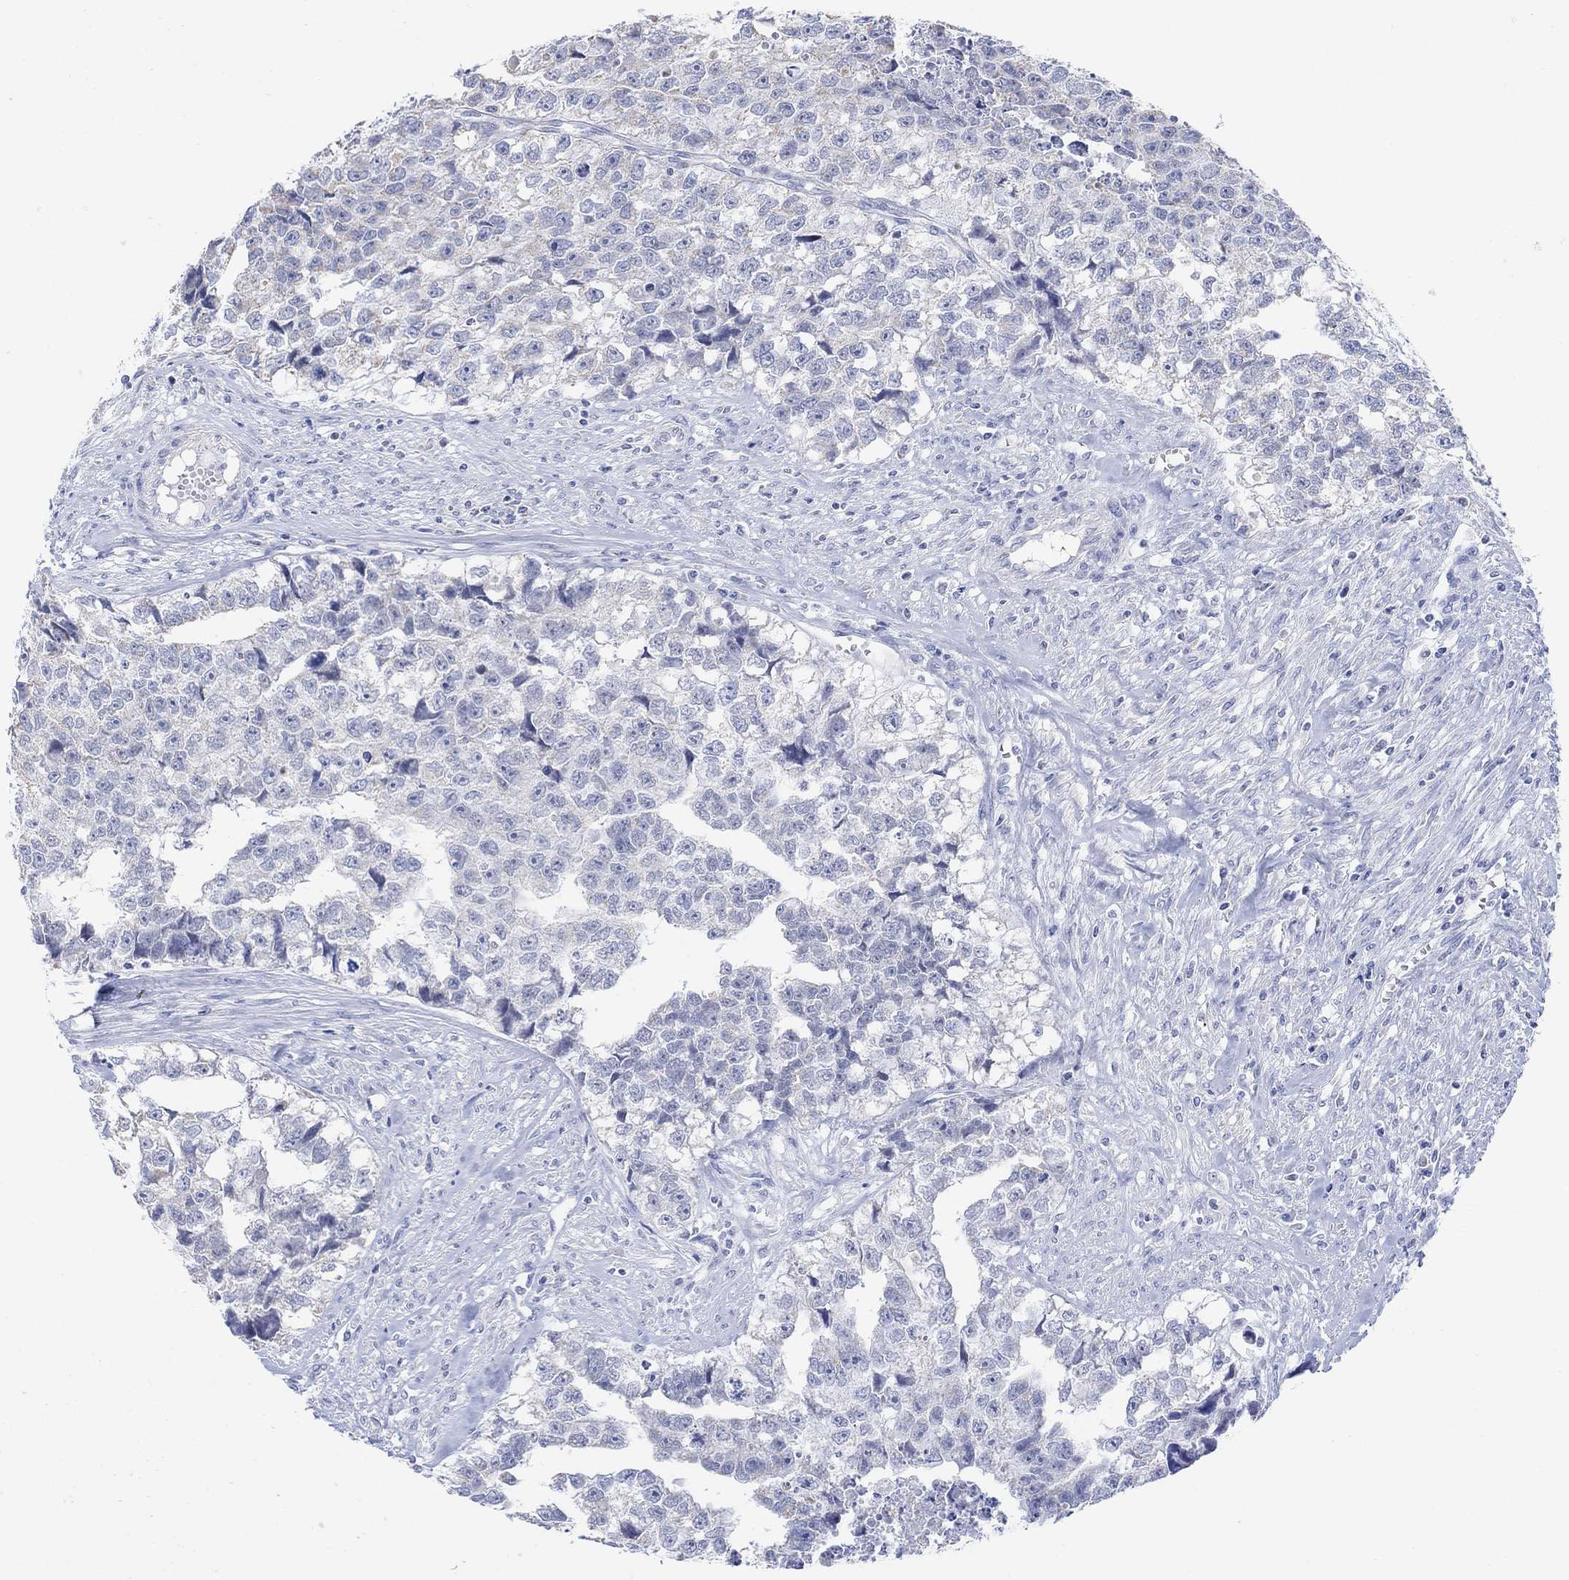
{"staining": {"intensity": "negative", "quantity": "none", "location": "none"}, "tissue": "testis cancer", "cell_type": "Tumor cells", "image_type": "cancer", "snomed": [{"axis": "morphology", "description": "Carcinoma, Embryonal, NOS"}, {"axis": "morphology", "description": "Teratoma, malignant, NOS"}, {"axis": "topography", "description": "Testis"}], "caption": "Human teratoma (malignant) (testis) stained for a protein using IHC displays no expression in tumor cells.", "gene": "SYT12", "patient": {"sex": "male", "age": 44}}